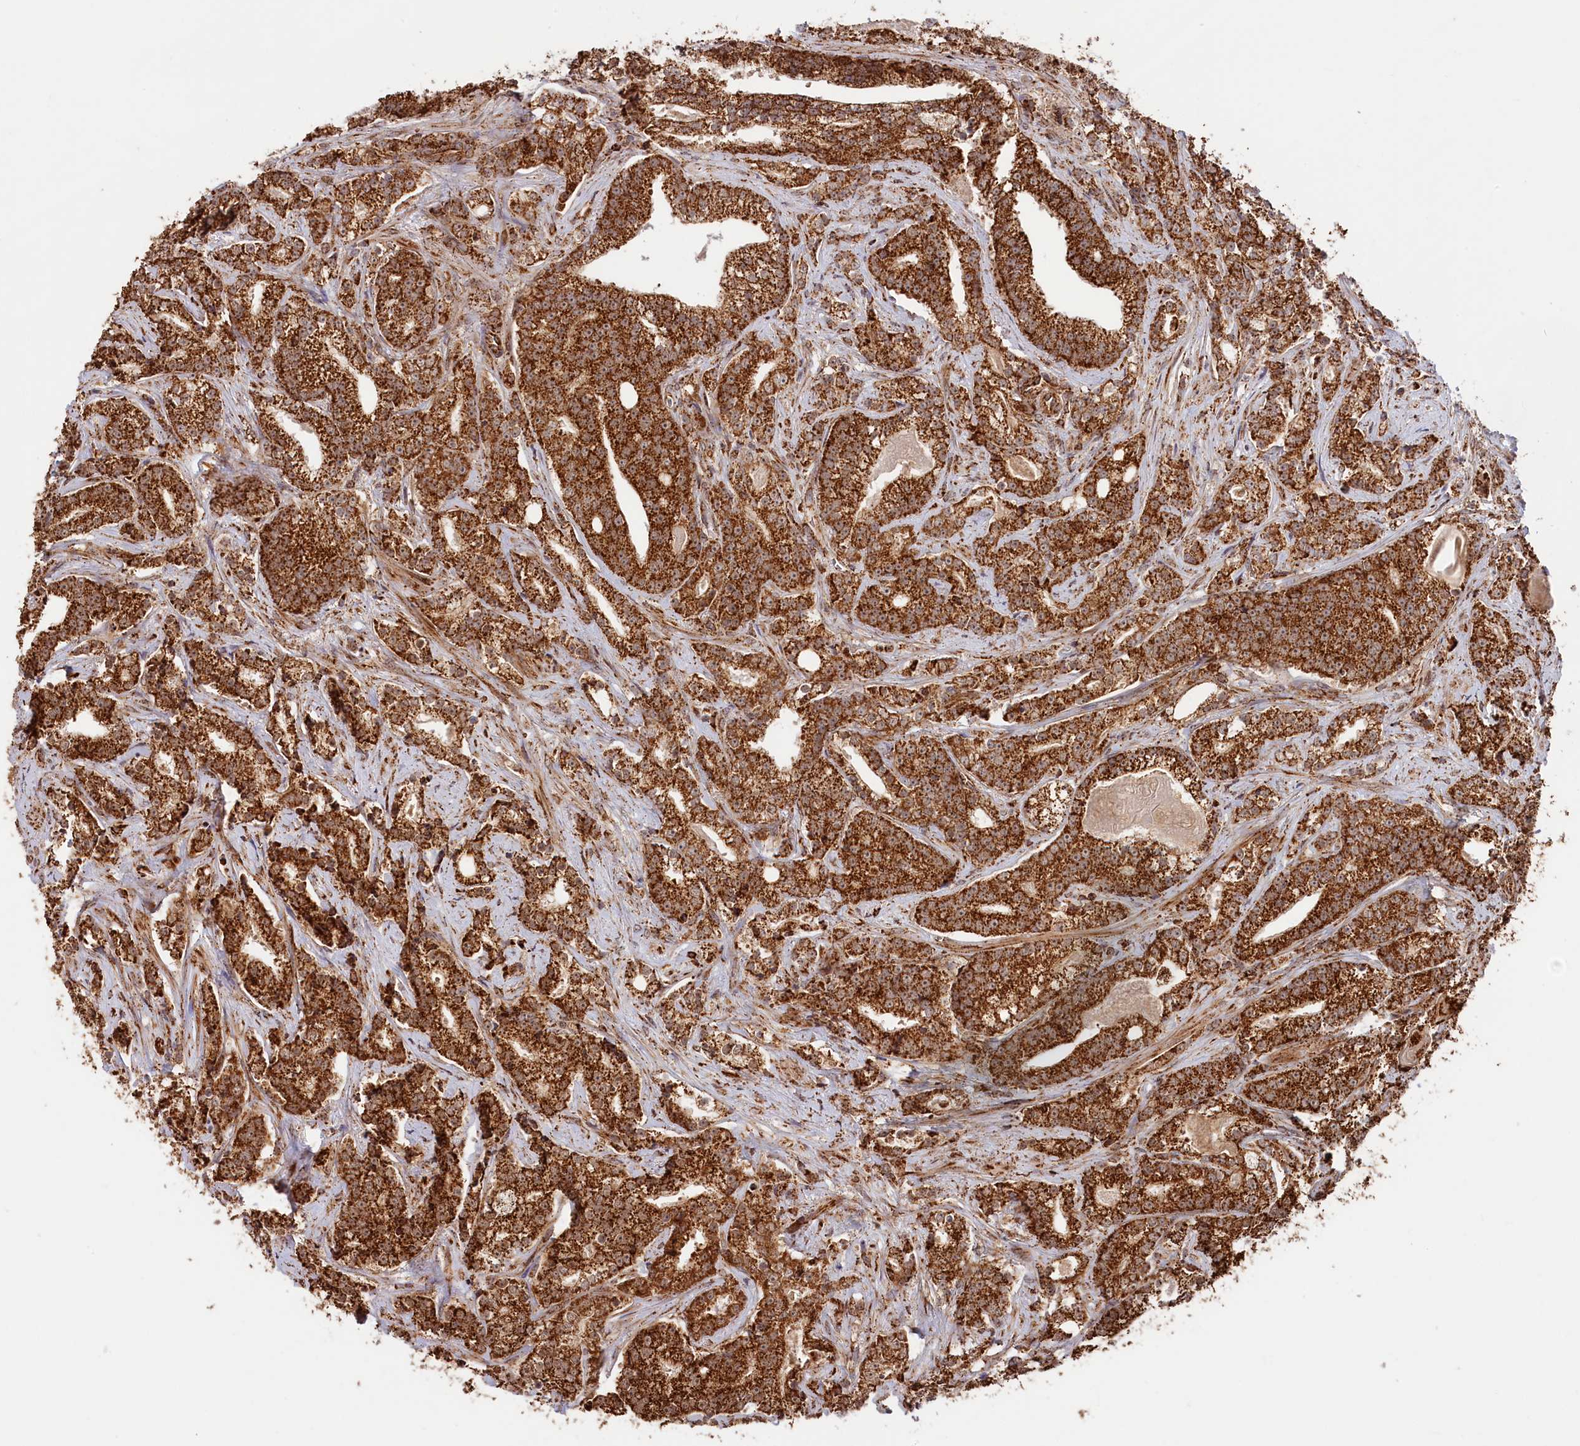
{"staining": {"intensity": "strong", "quantity": ">75%", "location": "cytoplasmic/membranous"}, "tissue": "prostate cancer", "cell_type": "Tumor cells", "image_type": "cancer", "snomed": [{"axis": "morphology", "description": "Adenocarcinoma, High grade"}, {"axis": "topography", "description": "Prostate"}], "caption": "IHC micrograph of neoplastic tissue: human prostate cancer (adenocarcinoma (high-grade)) stained using IHC demonstrates high levels of strong protein expression localized specifically in the cytoplasmic/membranous of tumor cells, appearing as a cytoplasmic/membranous brown color.", "gene": "MACROD1", "patient": {"sex": "male", "age": 67}}